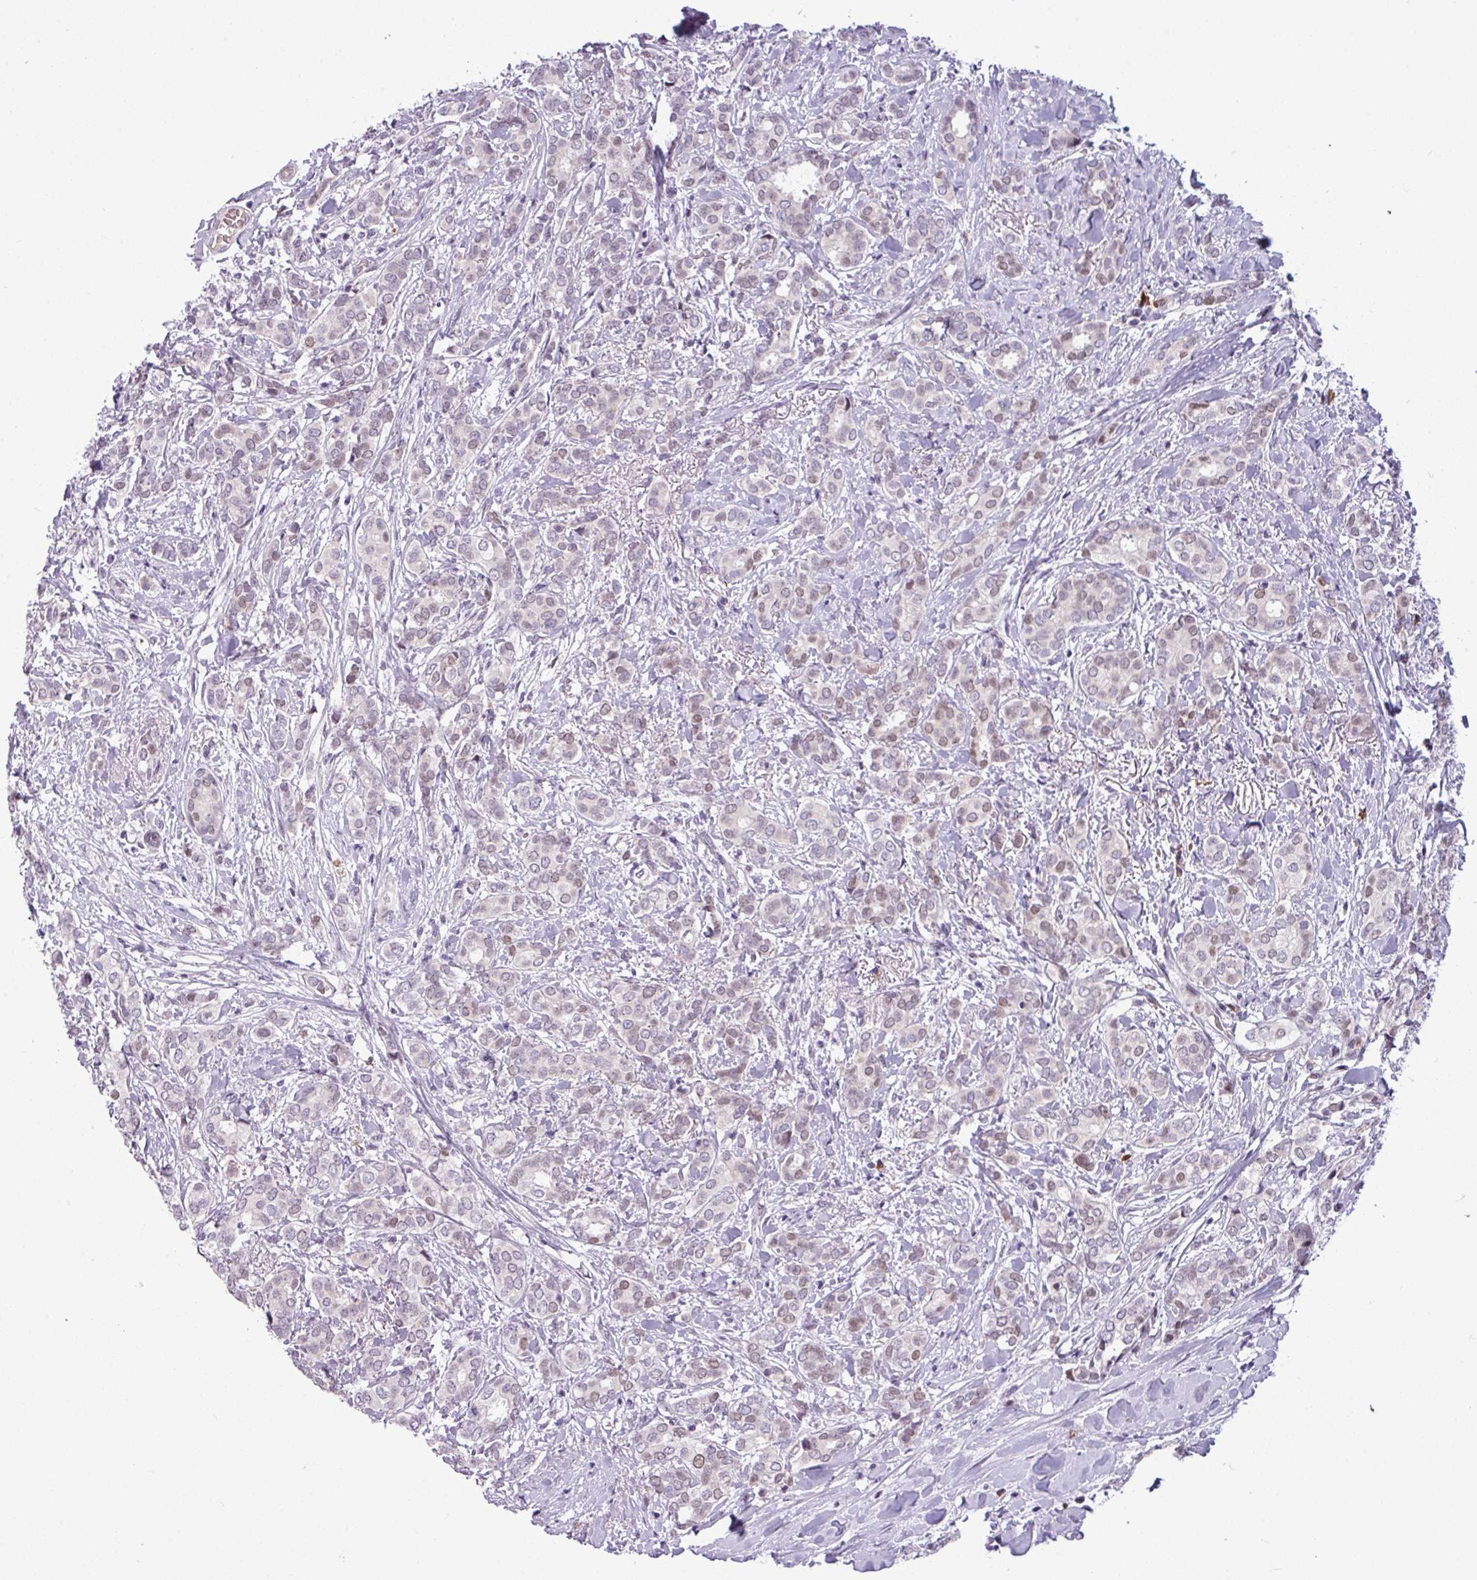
{"staining": {"intensity": "negative", "quantity": "none", "location": "none"}, "tissue": "breast cancer", "cell_type": "Tumor cells", "image_type": "cancer", "snomed": [{"axis": "morphology", "description": "Duct carcinoma"}, {"axis": "topography", "description": "Breast"}], "caption": "Invasive ductal carcinoma (breast) stained for a protein using IHC displays no positivity tumor cells.", "gene": "SLC66A2", "patient": {"sex": "female", "age": 73}}